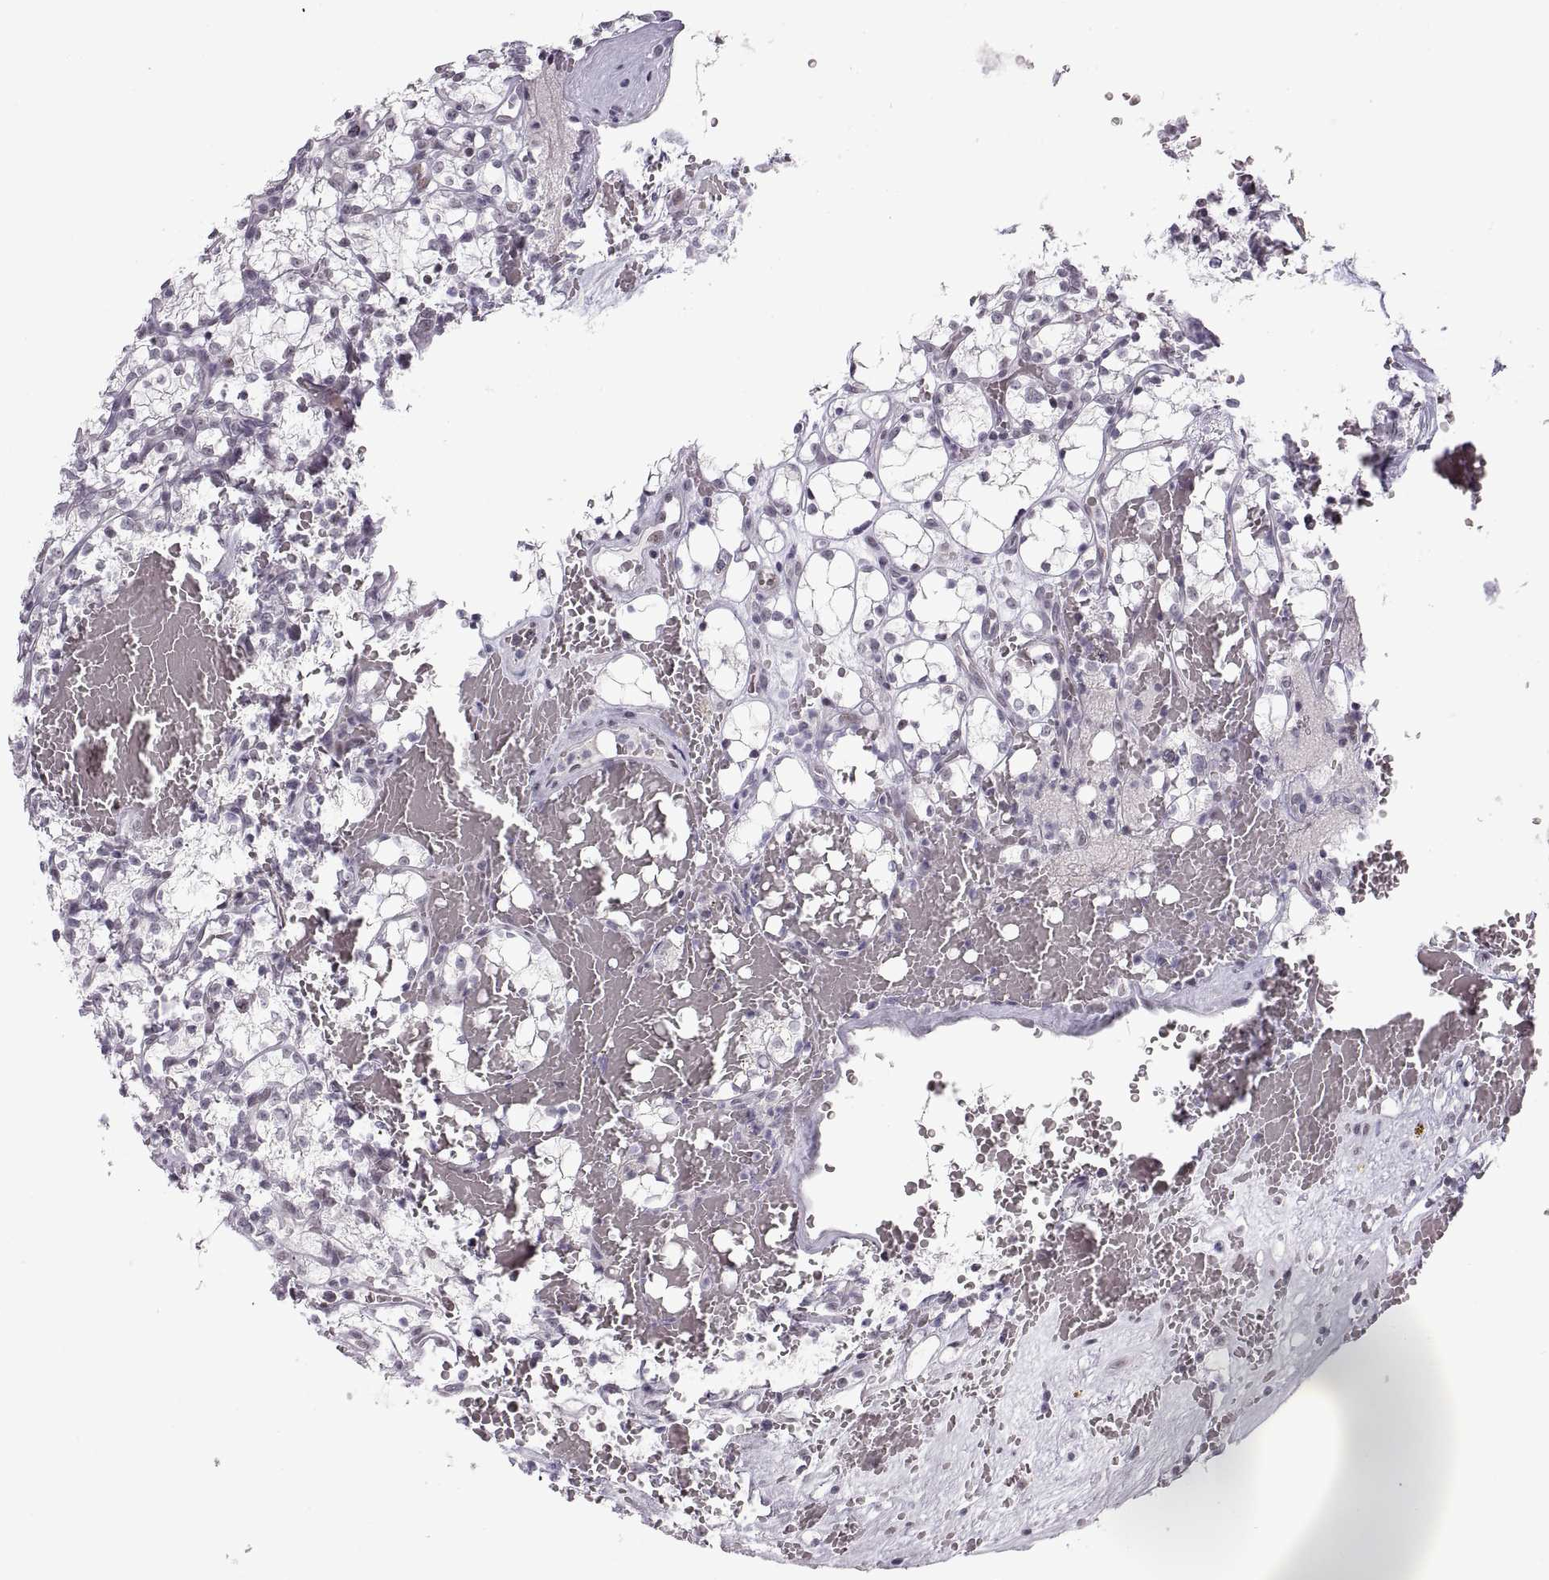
{"staining": {"intensity": "negative", "quantity": "none", "location": "none"}, "tissue": "renal cancer", "cell_type": "Tumor cells", "image_type": "cancer", "snomed": [{"axis": "morphology", "description": "Adenocarcinoma, NOS"}, {"axis": "topography", "description": "Kidney"}], "caption": "This is a histopathology image of immunohistochemistry (IHC) staining of renal cancer, which shows no expression in tumor cells.", "gene": "NANOS3", "patient": {"sex": "female", "age": 69}}